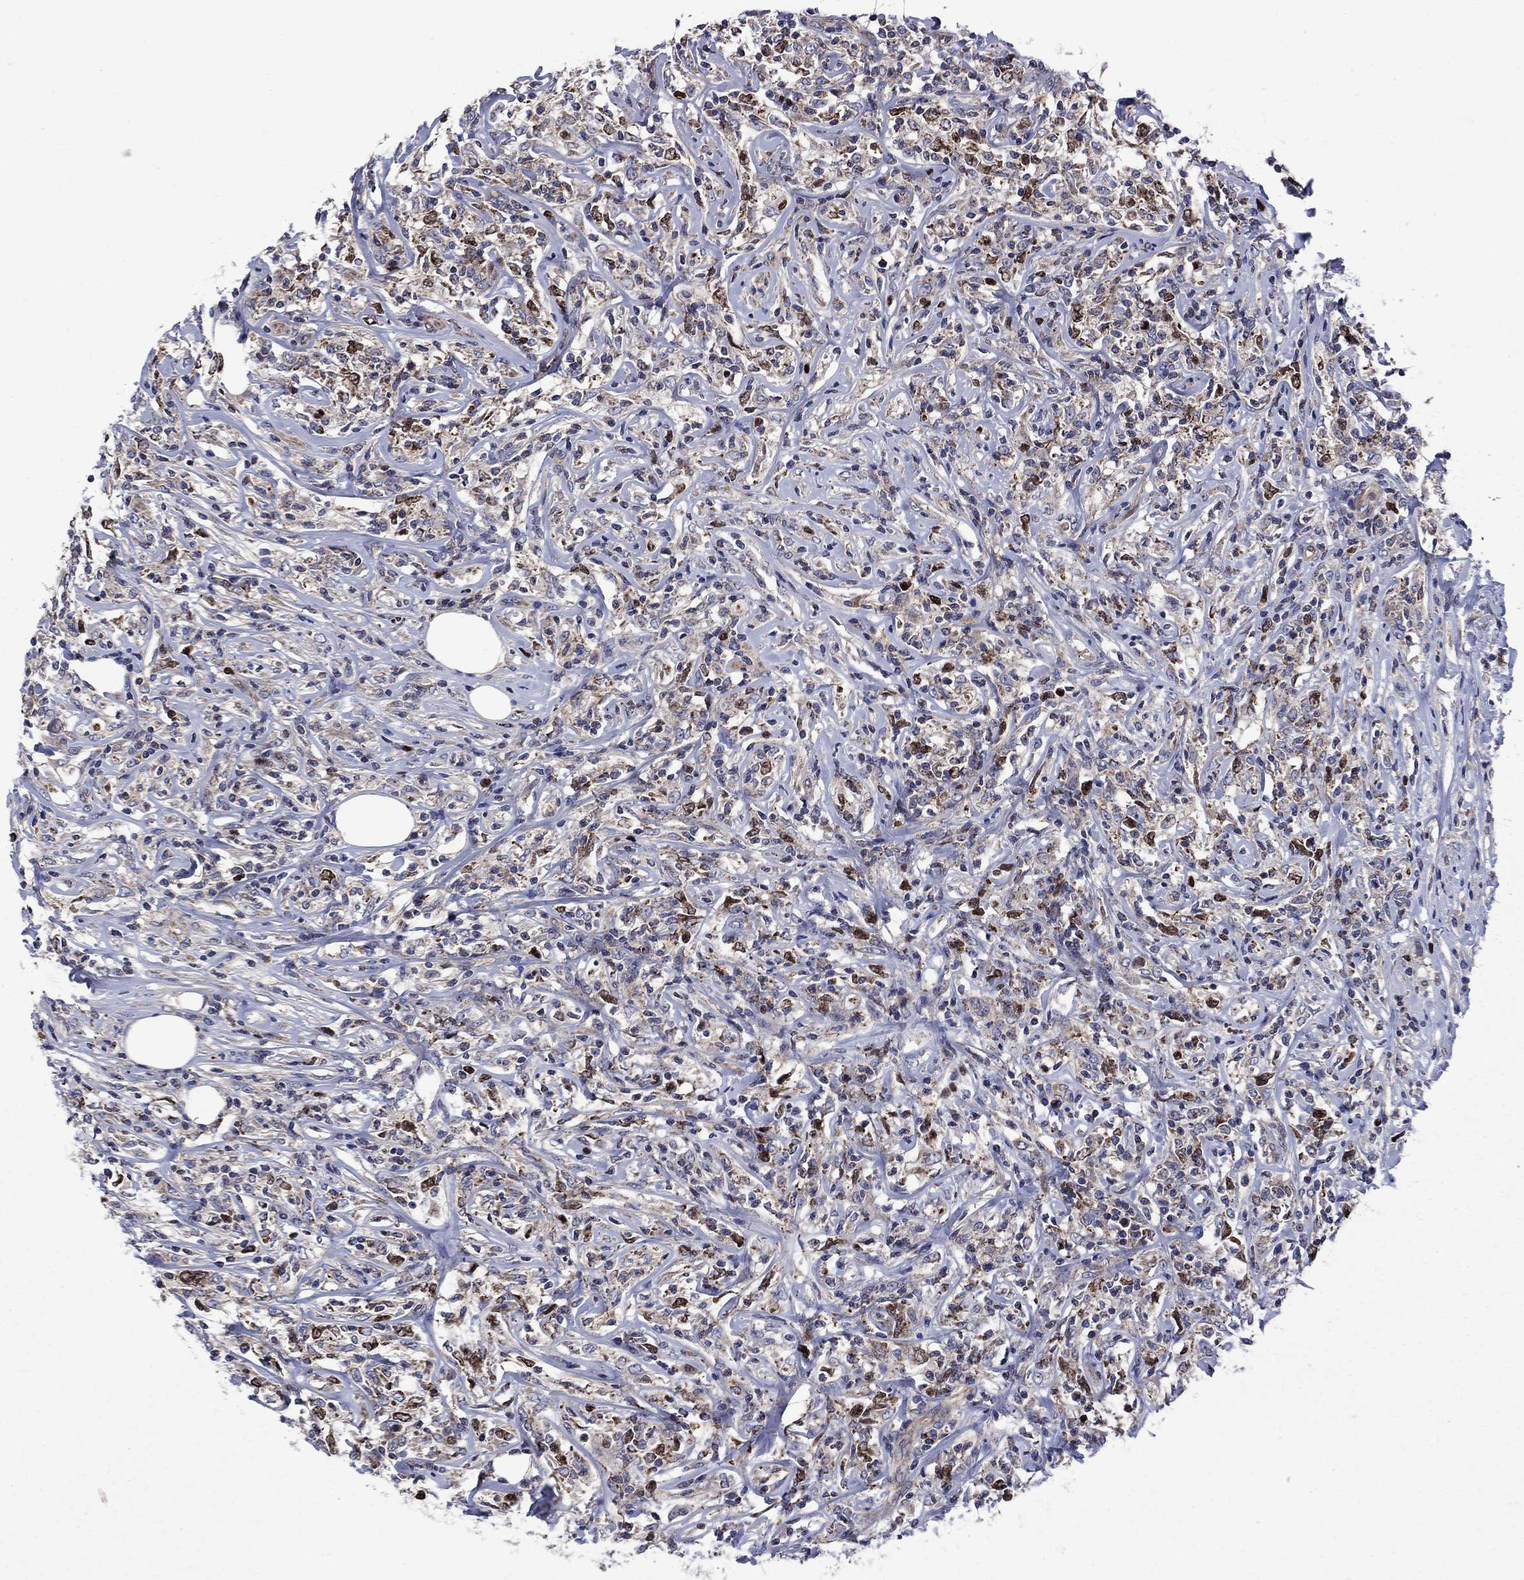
{"staining": {"intensity": "moderate", "quantity": "<25%", "location": "nuclear"}, "tissue": "lymphoma", "cell_type": "Tumor cells", "image_type": "cancer", "snomed": [{"axis": "morphology", "description": "Malignant lymphoma, non-Hodgkin's type, High grade"}, {"axis": "topography", "description": "Lymph node"}], "caption": "High-grade malignant lymphoma, non-Hodgkin's type was stained to show a protein in brown. There is low levels of moderate nuclear positivity in approximately <25% of tumor cells.", "gene": "KIF22", "patient": {"sex": "female", "age": 84}}